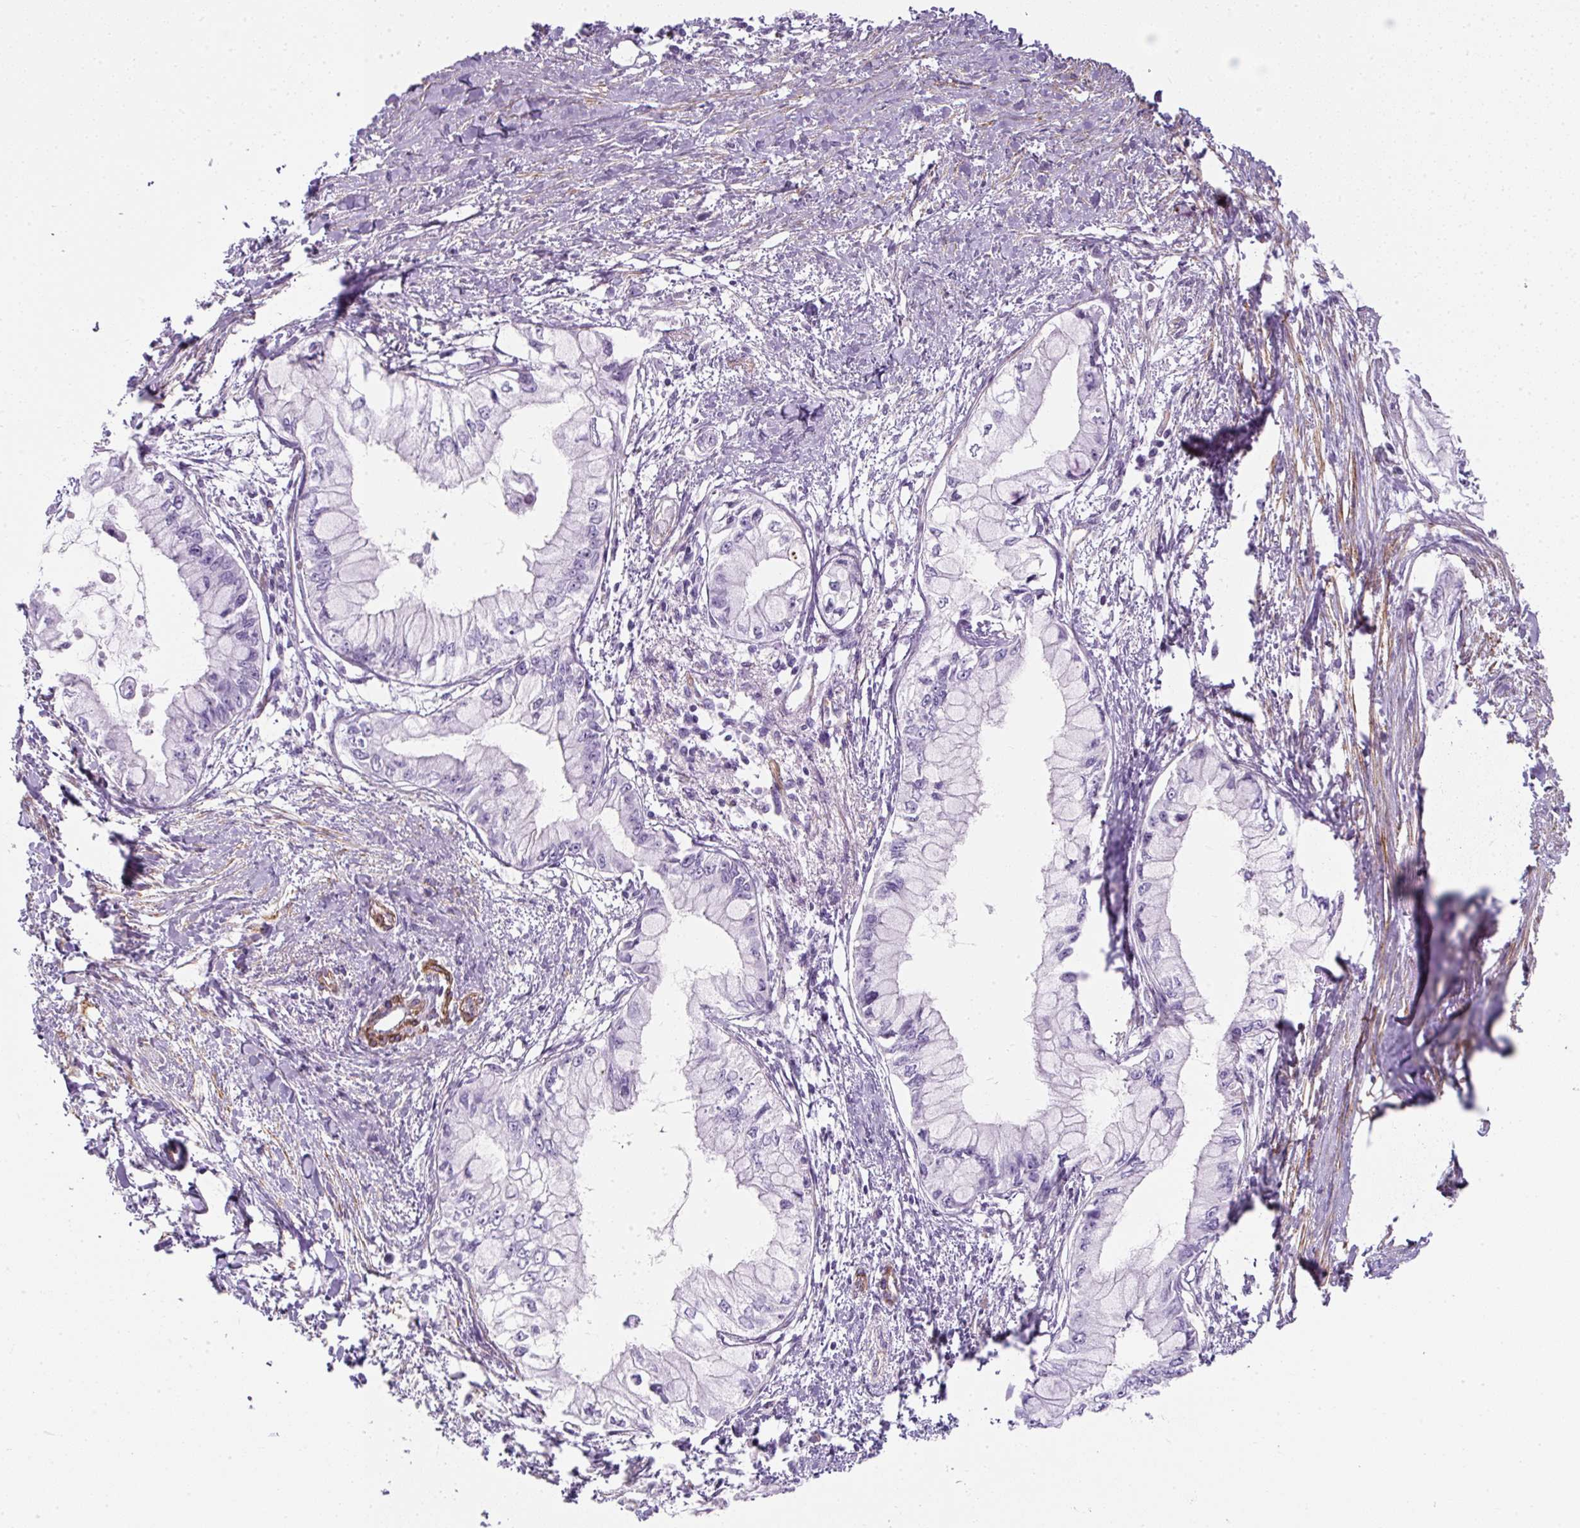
{"staining": {"intensity": "negative", "quantity": "none", "location": "none"}, "tissue": "pancreatic cancer", "cell_type": "Tumor cells", "image_type": "cancer", "snomed": [{"axis": "morphology", "description": "Adenocarcinoma, NOS"}, {"axis": "topography", "description": "Pancreas"}], "caption": "Protein analysis of pancreatic cancer (adenocarcinoma) reveals no significant positivity in tumor cells.", "gene": "CAVIN3", "patient": {"sex": "male", "age": 48}}